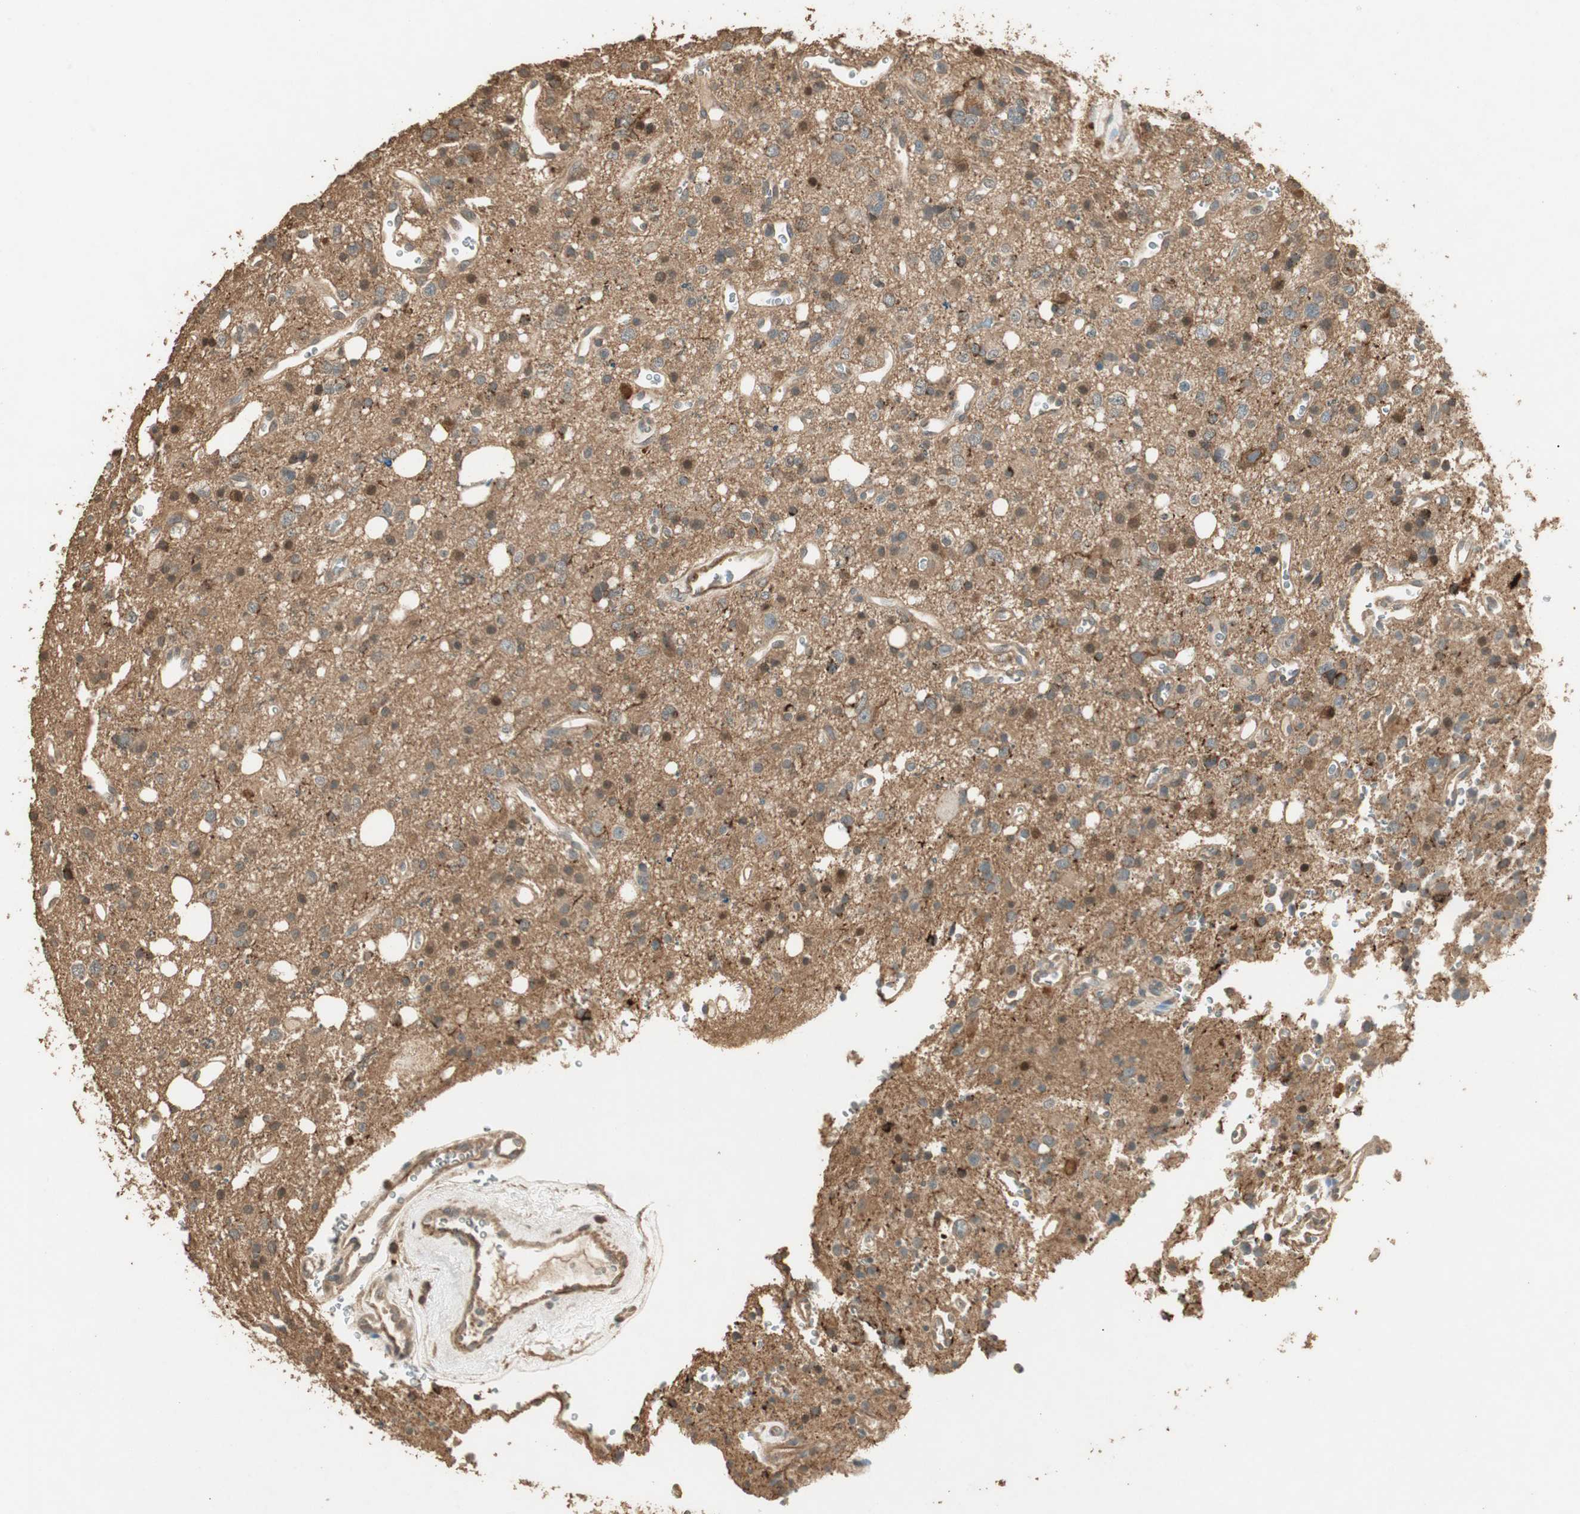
{"staining": {"intensity": "moderate", "quantity": ">75%", "location": "cytoplasmic/membranous"}, "tissue": "glioma", "cell_type": "Tumor cells", "image_type": "cancer", "snomed": [{"axis": "morphology", "description": "Glioma, malignant, High grade"}, {"axis": "topography", "description": "Brain"}], "caption": "This micrograph shows immunohistochemistry (IHC) staining of glioma, with medium moderate cytoplasmic/membranous expression in about >75% of tumor cells.", "gene": "USP2", "patient": {"sex": "male", "age": 47}}